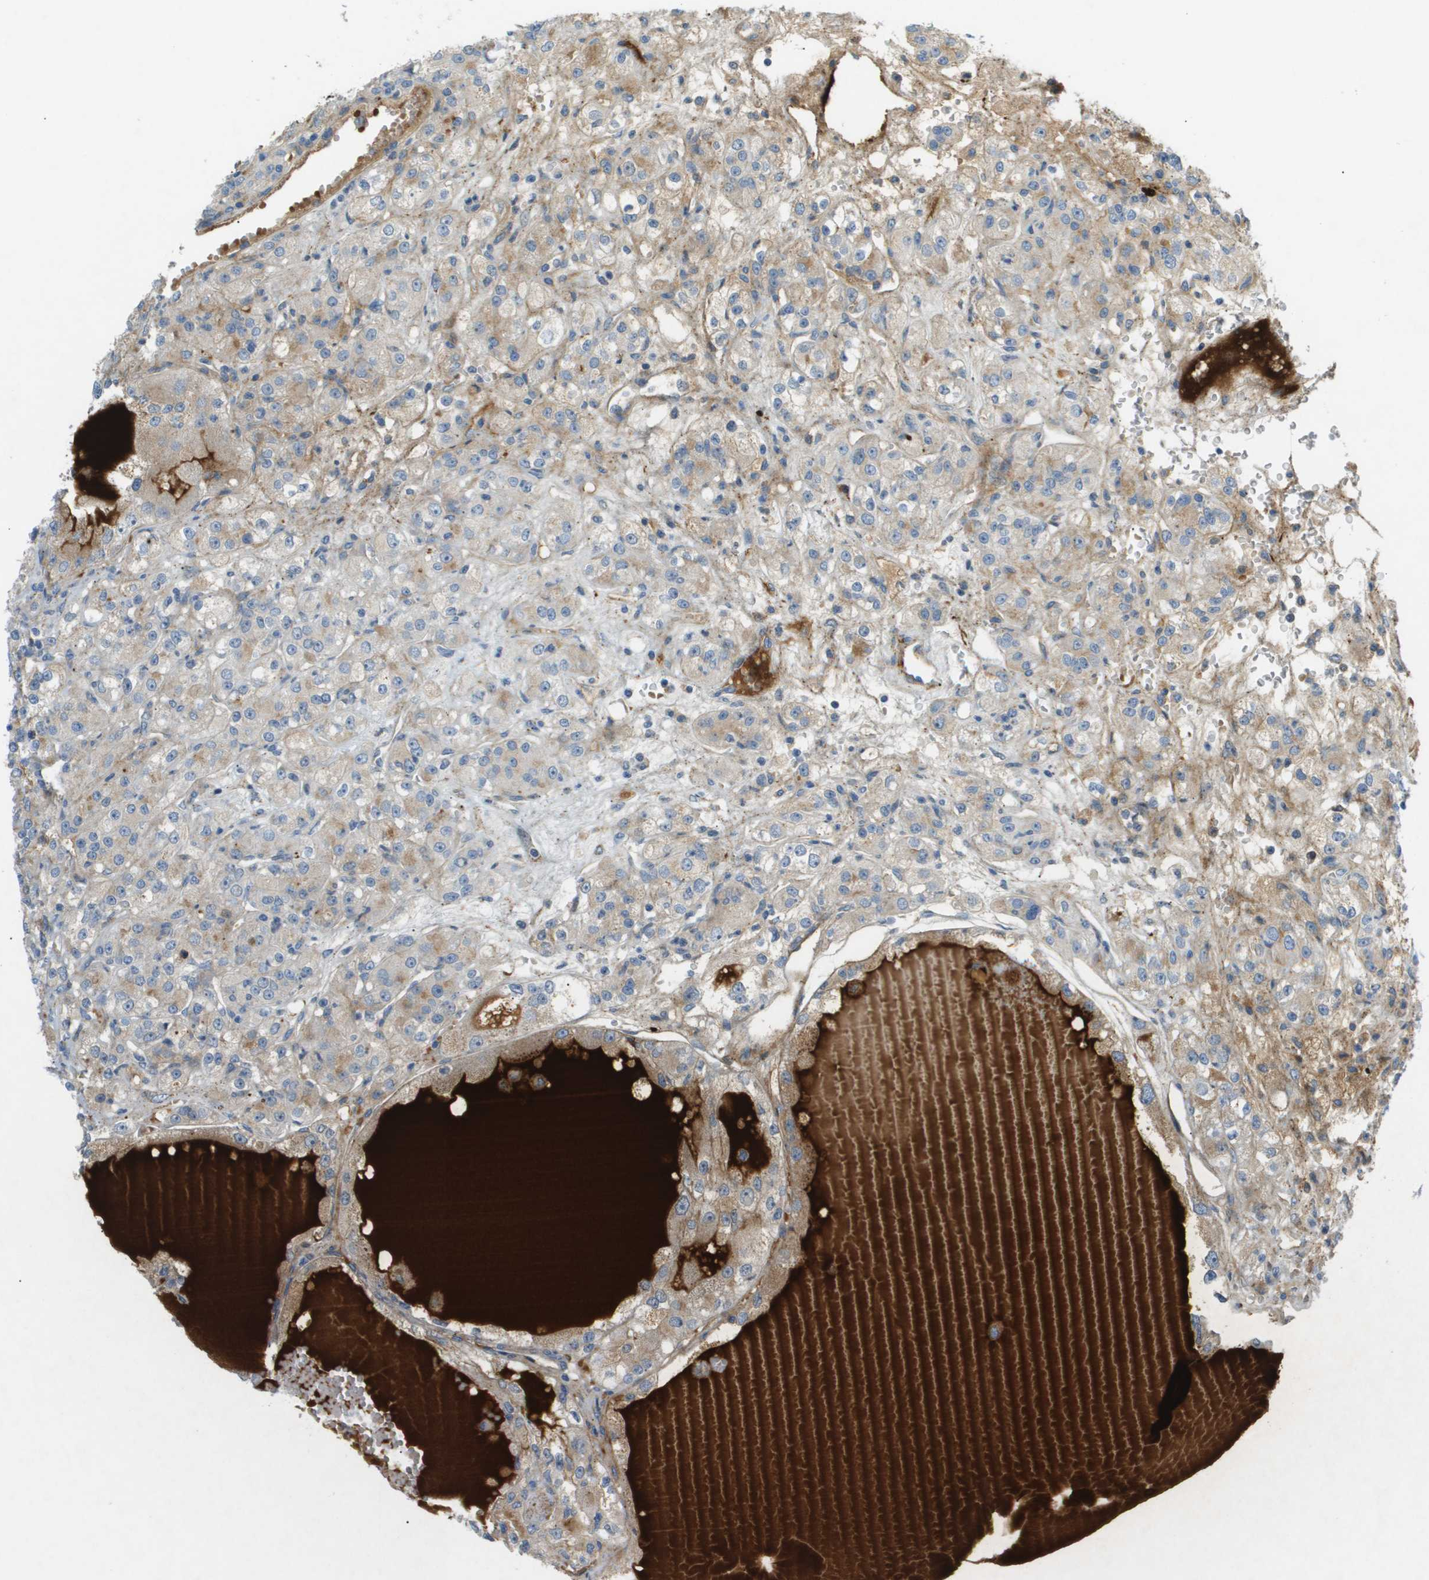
{"staining": {"intensity": "weak", "quantity": "<25%", "location": "cytoplasmic/membranous"}, "tissue": "renal cancer", "cell_type": "Tumor cells", "image_type": "cancer", "snomed": [{"axis": "morphology", "description": "Normal tissue, NOS"}, {"axis": "morphology", "description": "Adenocarcinoma, NOS"}, {"axis": "topography", "description": "Kidney"}], "caption": "Tumor cells show no significant protein expression in renal adenocarcinoma. (Brightfield microscopy of DAB immunohistochemistry at high magnification).", "gene": "VTN", "patient": {"sex": "male", "age": 61}}